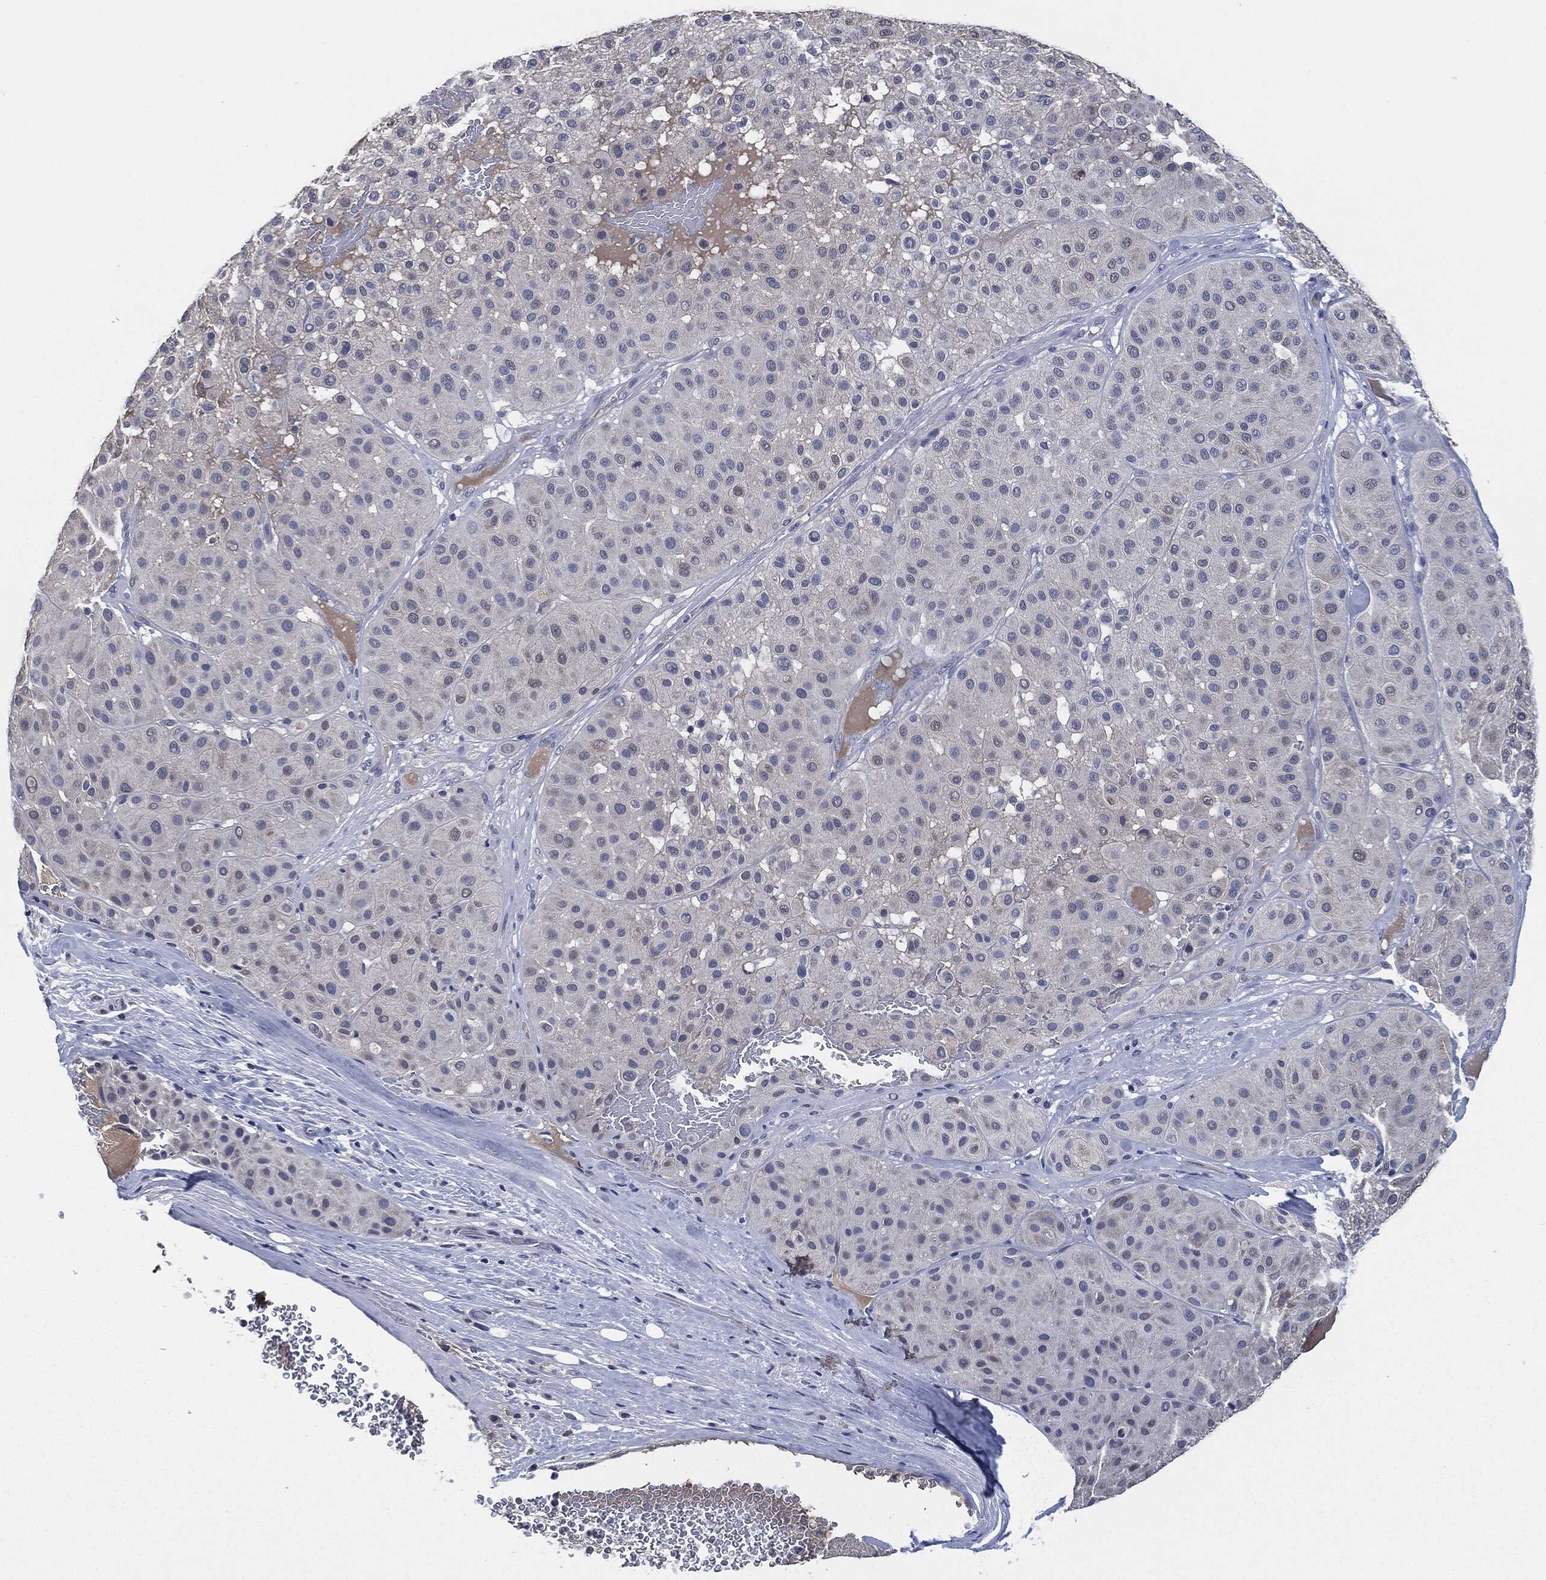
{"staining": {"intensity": "negative", "quantity": "none", "location": "none"}, "tissue": "melanoma", "cell_type": "Tumor cells", "image_type": "cancer", "snomed": [{"axis": "morphology", "description": "Malignant melanoma, Metastatic site"}, {"axis": "topography", "description": "Smooth muscle"}], "caption": "Protein analysis of melanoma shows no significant staining in tumor cells.", "gene": "IL2RG", "patient": {"sex": "male", "age": 41}}